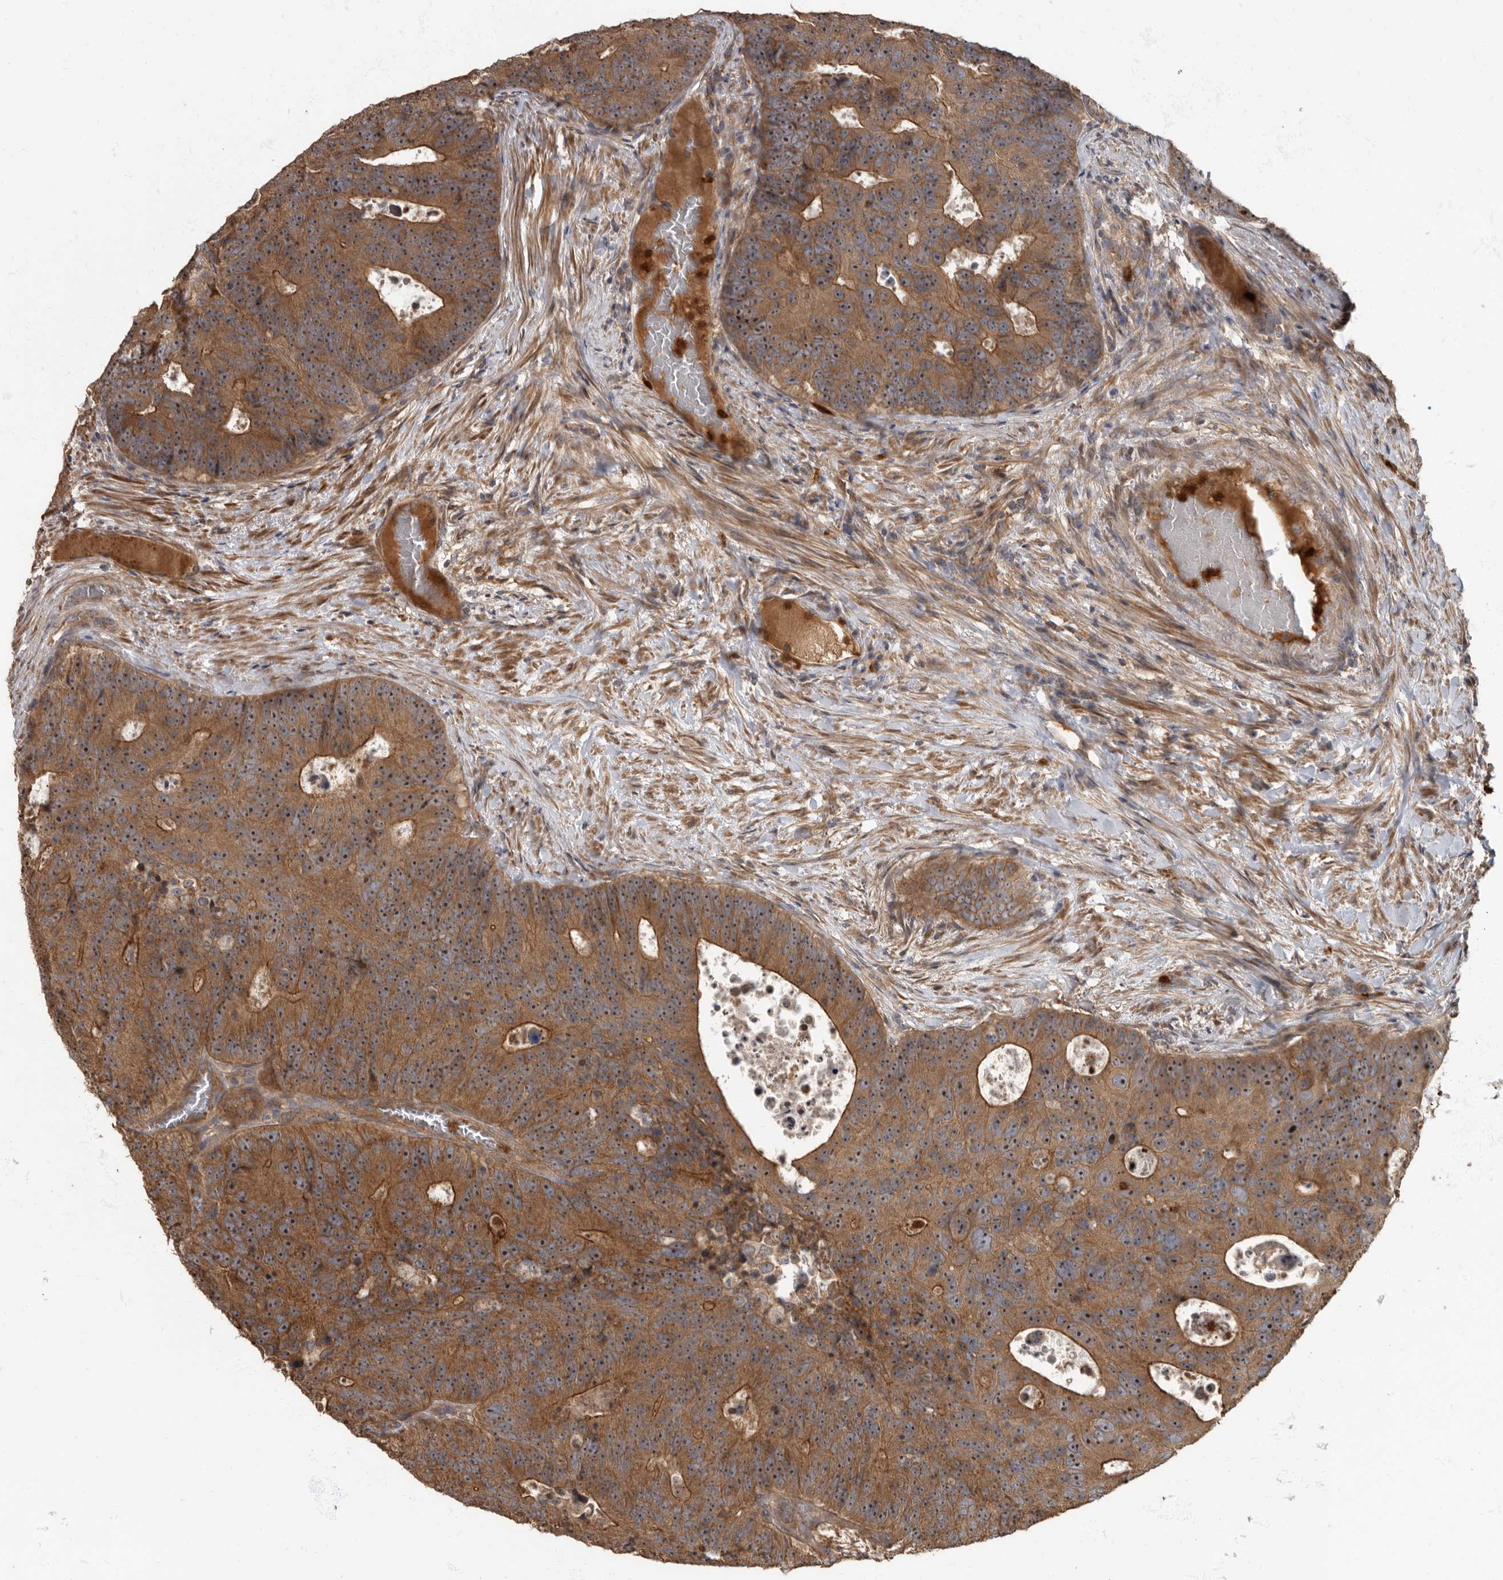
{"staining": {"intensity": "strong", "quantity": "25%-75%", "location": "cytoplasmic/membranous"}, "tissue": "colorectal cancer", "cell_type": "Tumor cells", "image_type": "cancer", "snomed": [{"axis": "morphology", "description": "Adenocarcinoma, NOS"}, {"axis": "topography", "description": "Colon"}], "caption": "A brown stain labels strong cytoplasmic/membranous expression of a protein in colorectal cancer (adenocarcinoma) tumor cells.", "gene": "DAAM1", "patient": {"sex": "male", "age": 87}}